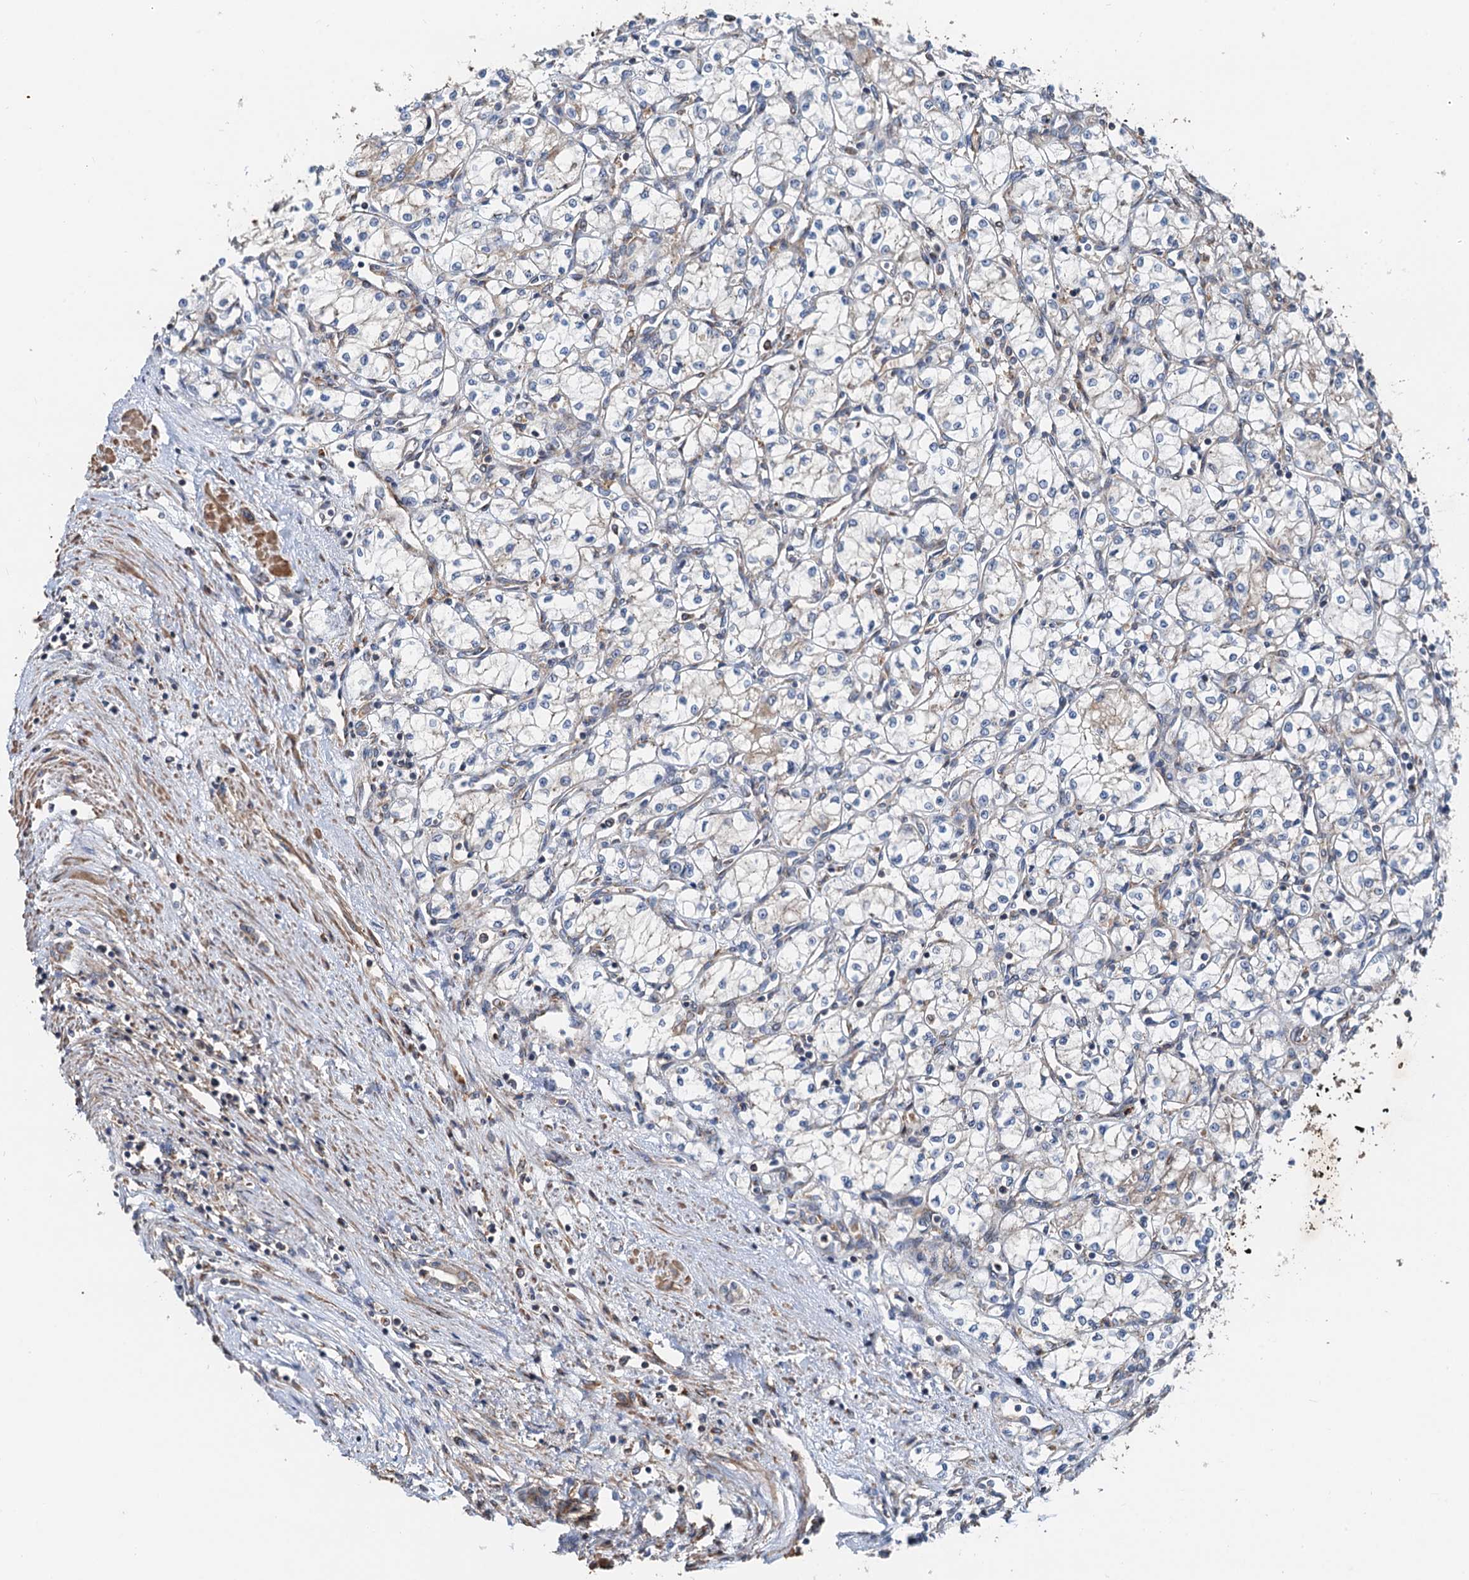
{"staining": {"intensity": "negative", "quantity": "none", "location": "none"}, "tissue": "renal cancer", "cell_type": "Tumor cells", "image_type": "cancer", "snomed": [{"axis": "morphology", "description": "Adenocarcinoma, NOS"}, {"axis": "topography", "description": "Kidney"}], "caption": "A high-resolution photomicrograph shows immunohistochemistry (IHC) staining of renal adenocarcinoma, which demonstrates no significant positivity in tumor cells.", "gene": "ANKRD26", "patient": {"sex": "male", "age": 59}}